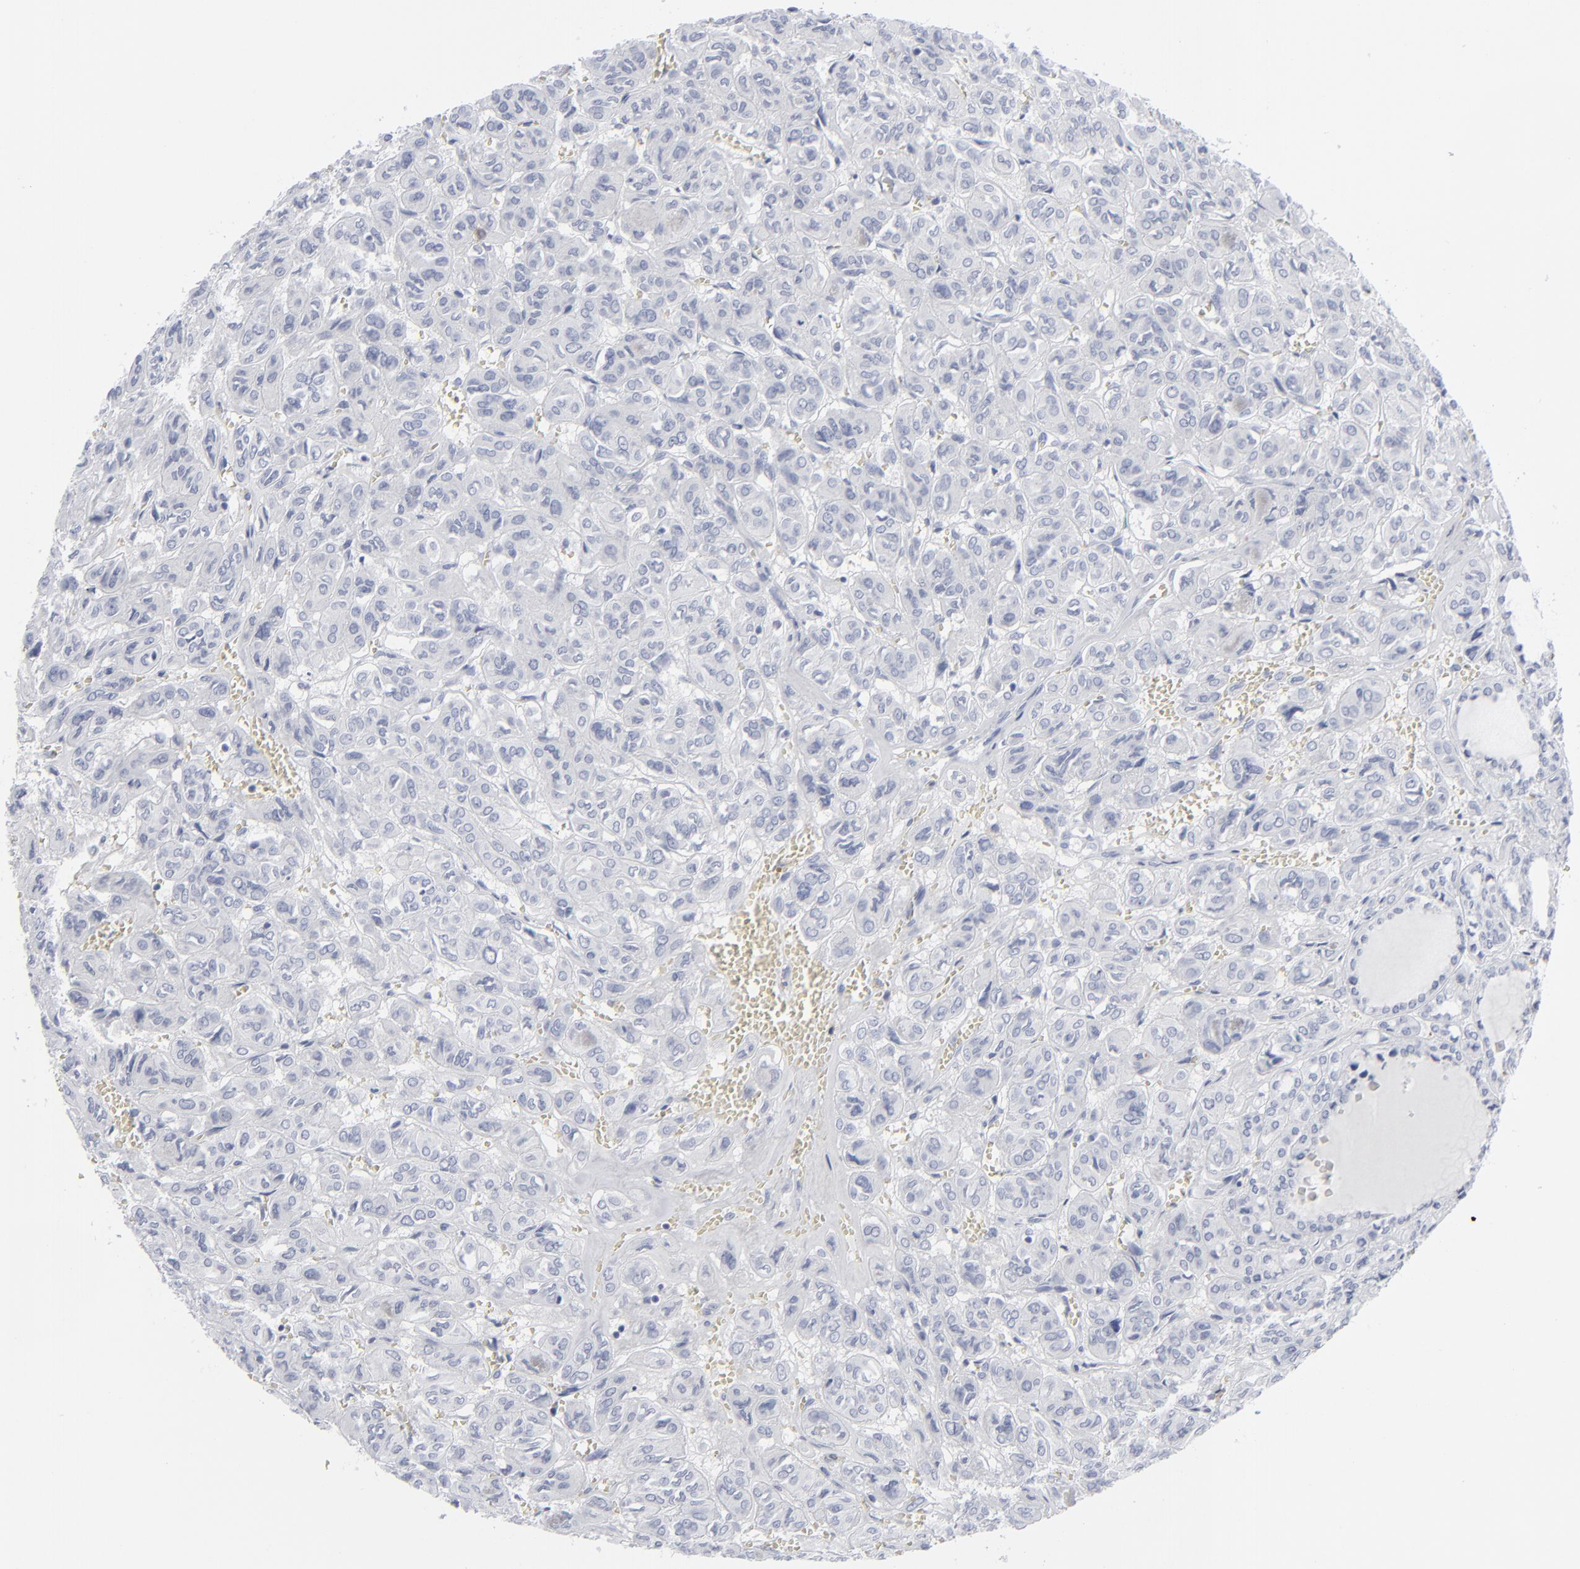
{"staining": {"intensity": "negative", "quantity": "none", "location": "none"}, "tissue": "thyroid cancer", "cell_type": "Tumor cells", "image_type": "cancer", "snomed": [{"axis": "morphology", "description": "Follicular adenoma carcinoma, NOS"}, {"axis": "topography", "description": "Thyroid gland"}], "caption": "The immunohistochemistry (IHC) photomicrograph has no significant positivity in tumor cells of thyroid cancer (follicular adenoma carcinoma) tissue.", "gene": "MSLN", "patient": {"sex": "female", "age": 71}}